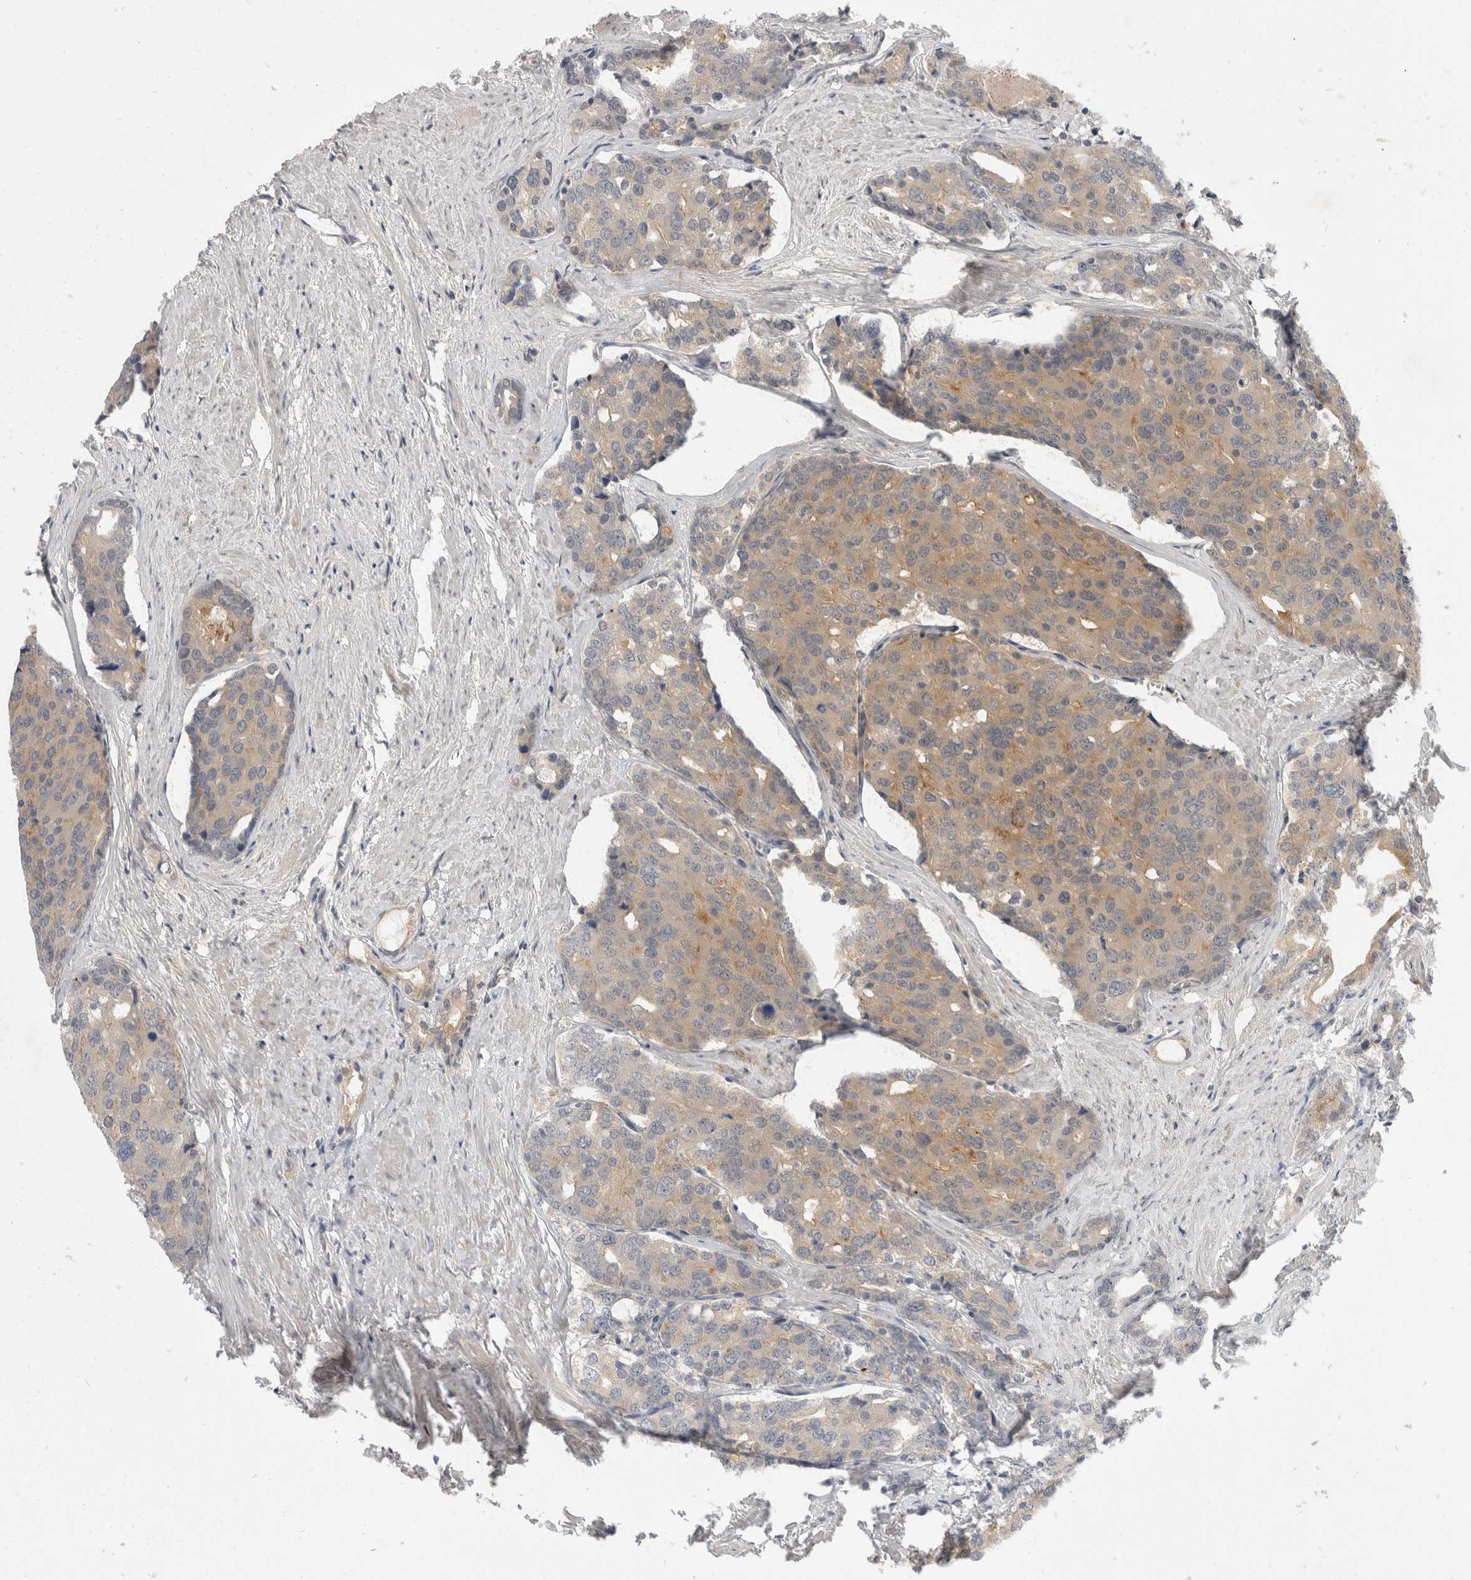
{"staining": {"intensity": "weak", "quantity": "25%-75%", "location": "cytoplasmic/membranous"}, "tissue": "prostate cancer", "cell_type": "Tumor cells", "image_type": "cancer", "snomed": [{"axis": "morphology", "description": "Adenocarcinoma, High grade"}, {"axis": "topography", "description": "Prostate"}], "caption": "Immunohistochemistry (IHC) photomicrograph of neoplastic tissue: human adenocarcinoma (high-grade) (prostate) stained using immunohistochemistry (IHC) exhibits low levels of weak protein expression localized specifically in the cytoplasmic/membranous of tumor cells, appearing as a cytoplasmic/membranous brown color.", "gene": "TOM1L2", "patient": {"sex": "male", "age": 50}}